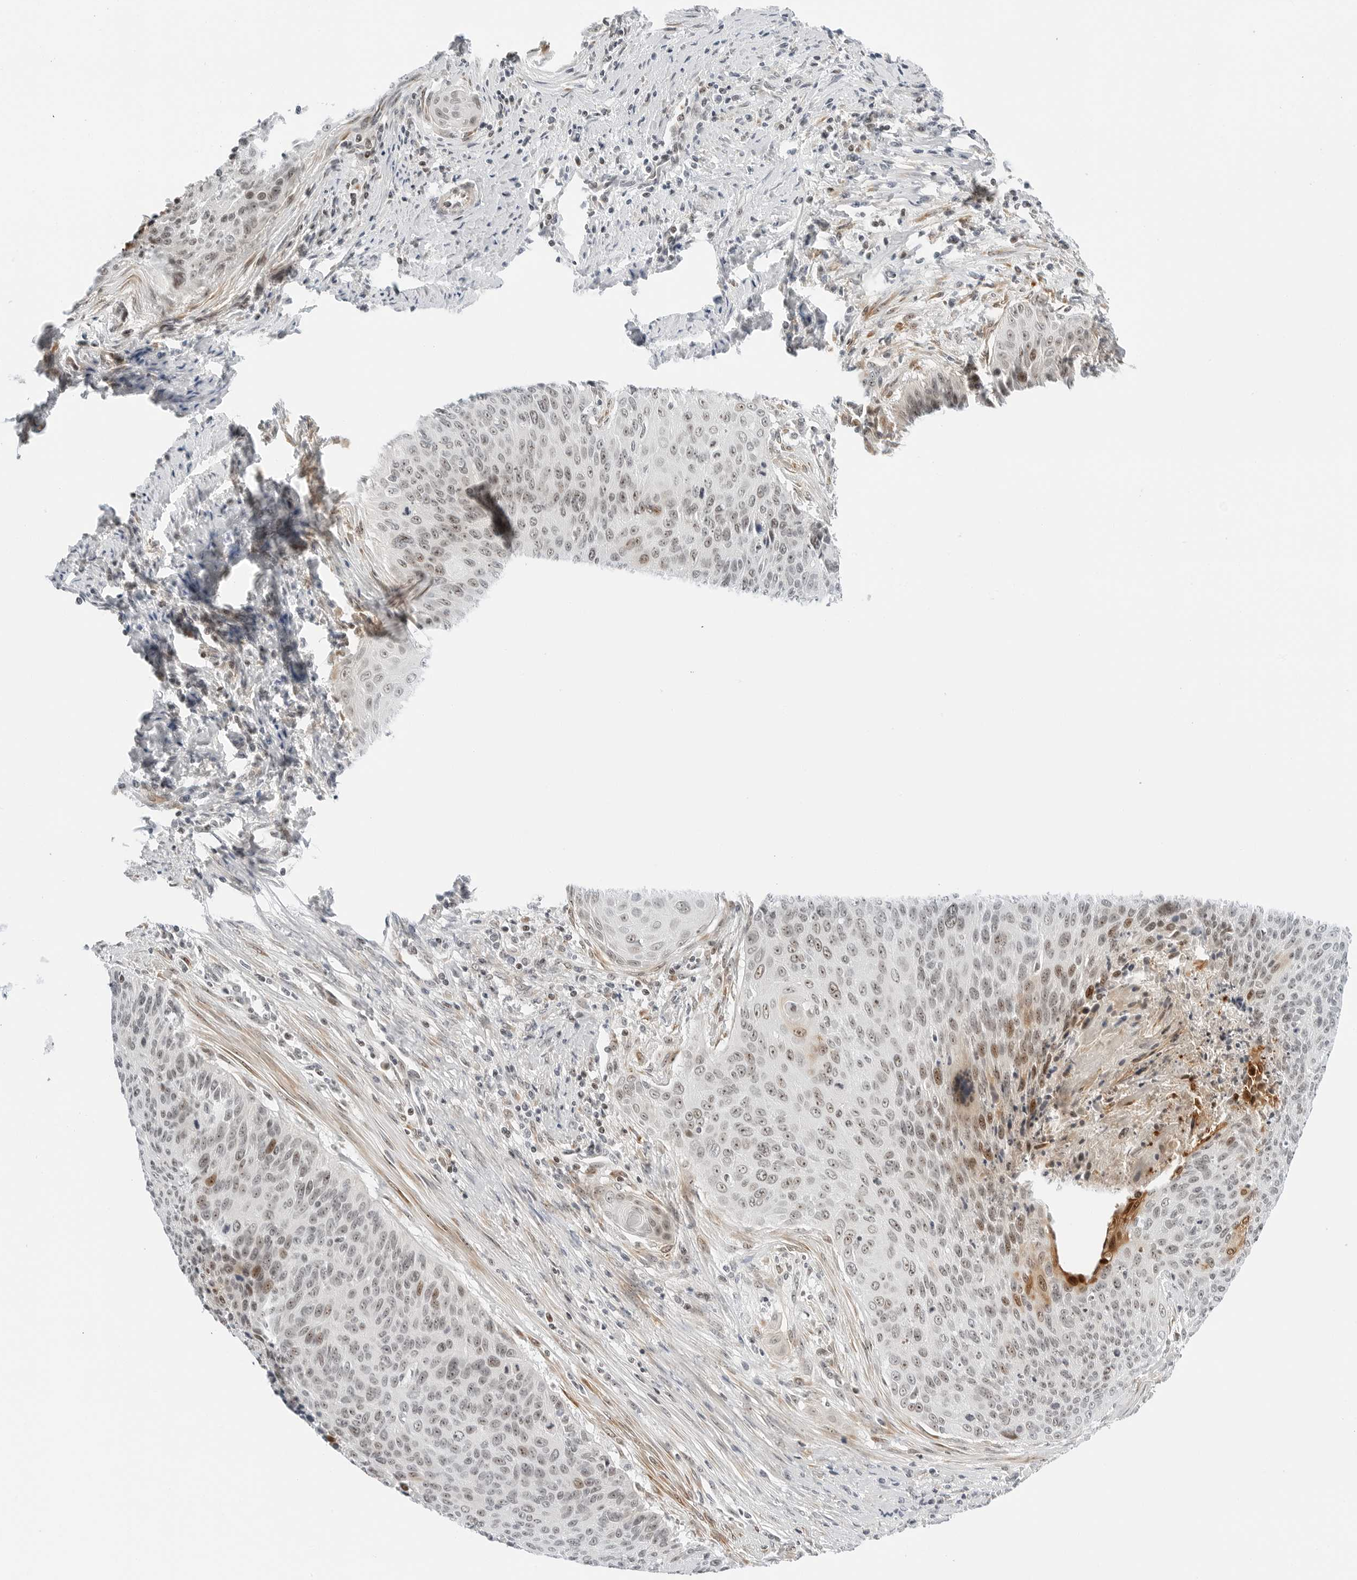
{"staining": {"intensity": "moderate", "quantity": "<25%", "location": "cytoplasmic/membranous,nuclear"}, "tissue": "cervical cancer", "cell_type": "Tumor cells", "image_type": "cancer", "snomed": [{"axis": "morphology", "description": "Squamous cell carcinoma, NOS"}, {"axis": "topography", "description": "Cervix"}], "caption": "Squamous cell carcinoma (cervical) stained for a protein exhibits moderate cytoplasmic/membranous and nuclear positivity in tumor cells.", "gene": "RIMKLA", "patient": {"sex": "female", "age": 55}}